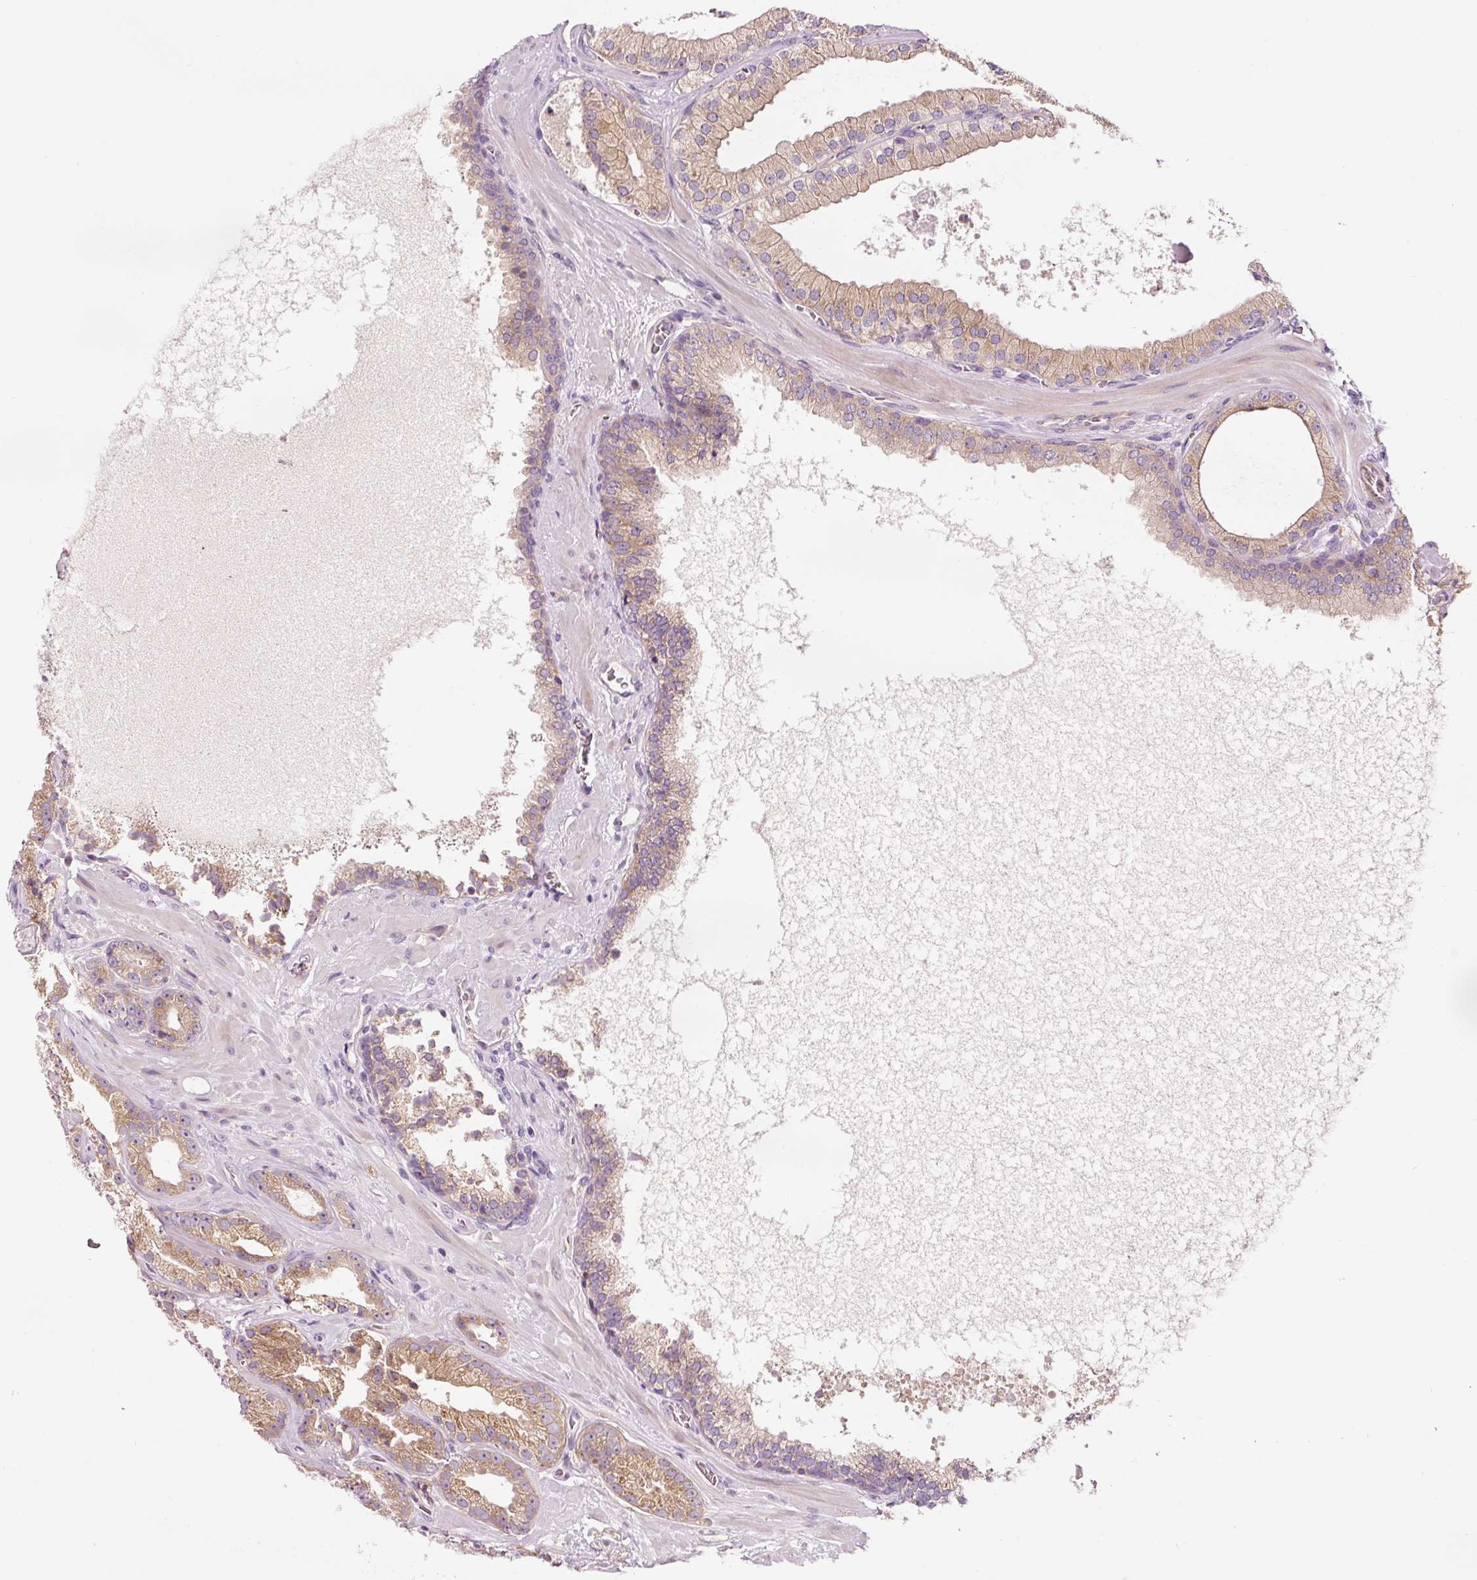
{"staining": {"intensity": "moderate", "quantity": ">75%", "location": "cytoplasmic/membranous"}, "tissue": "prostate cancer", "cell_type": "Tumor cells", "image_type": "cancer", "snomed": [{"axis": "morphology", "description": "Adenocarcinoma, High grade"}, {"axis": "topography", "description": "Prostate"}], "caption": "Prostate cancer stained with a brown dye displays moderate cytoplasmic/membranous positive staining in approximately >75% of tumor cells.", "gene": "NAPA", "patient": {"sex": "male", "age": 68}}